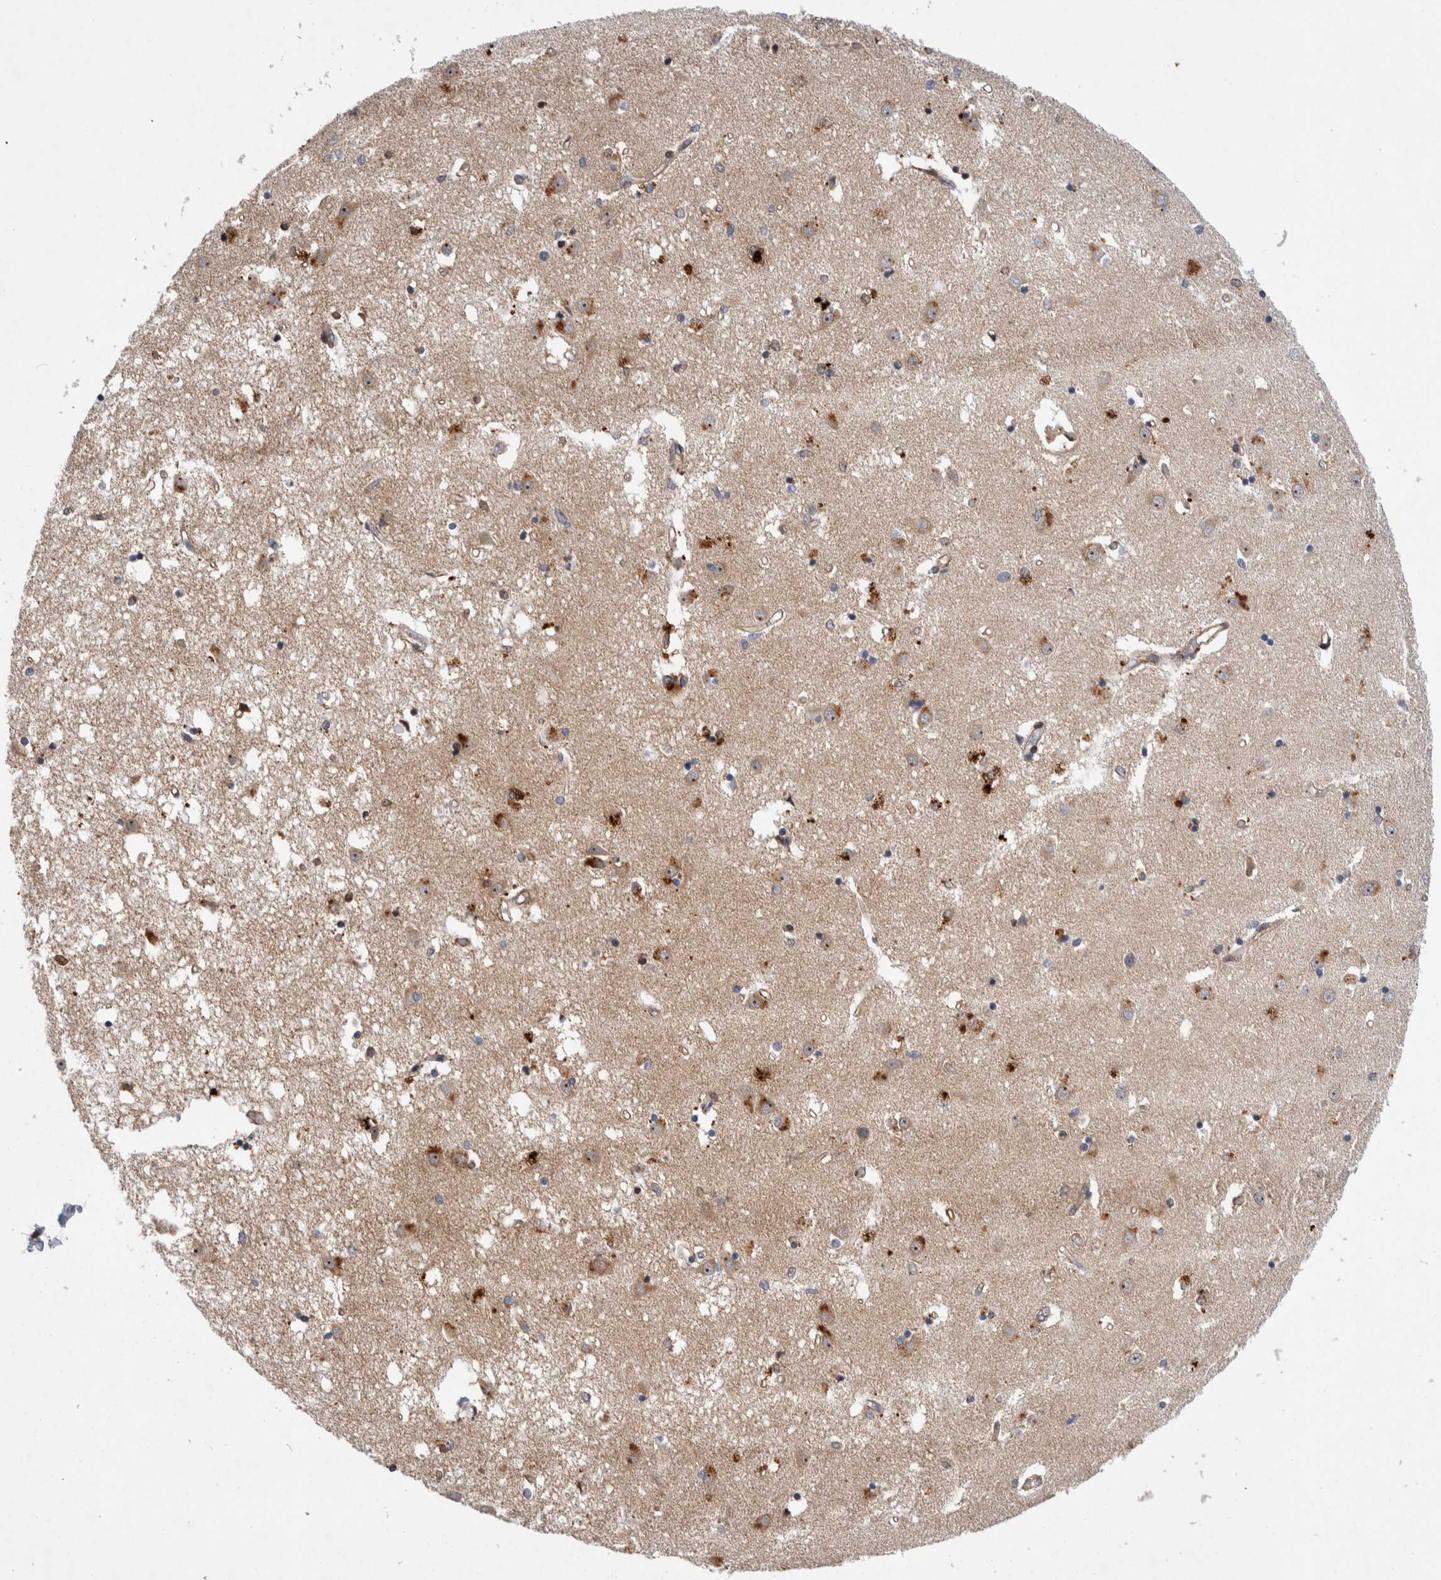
{"staining": {"intensity": "moderate", "quantity": "<25%", "location": "cytoplasmic/membranous"}, "tissue": "caudate", "cell_type": "Glial cells", "image_type": "normal", "snomed": [{"axis": "morphology", "description": "Normal tissue, NOS"}, {"axis": "topography", "description": "Lateral ventricle wall"}], "caption": "A high-resolution photomicrograph shows IHC staining of normal caudate, which exhibits moderate cytoplasmic/membranous staining in about <25% of glial cells. (brown staining indicates protein expression, while blue staining denotes nuclei).", "gene": "LZTS1", "patient": {"sex": "male", "age": 45}}